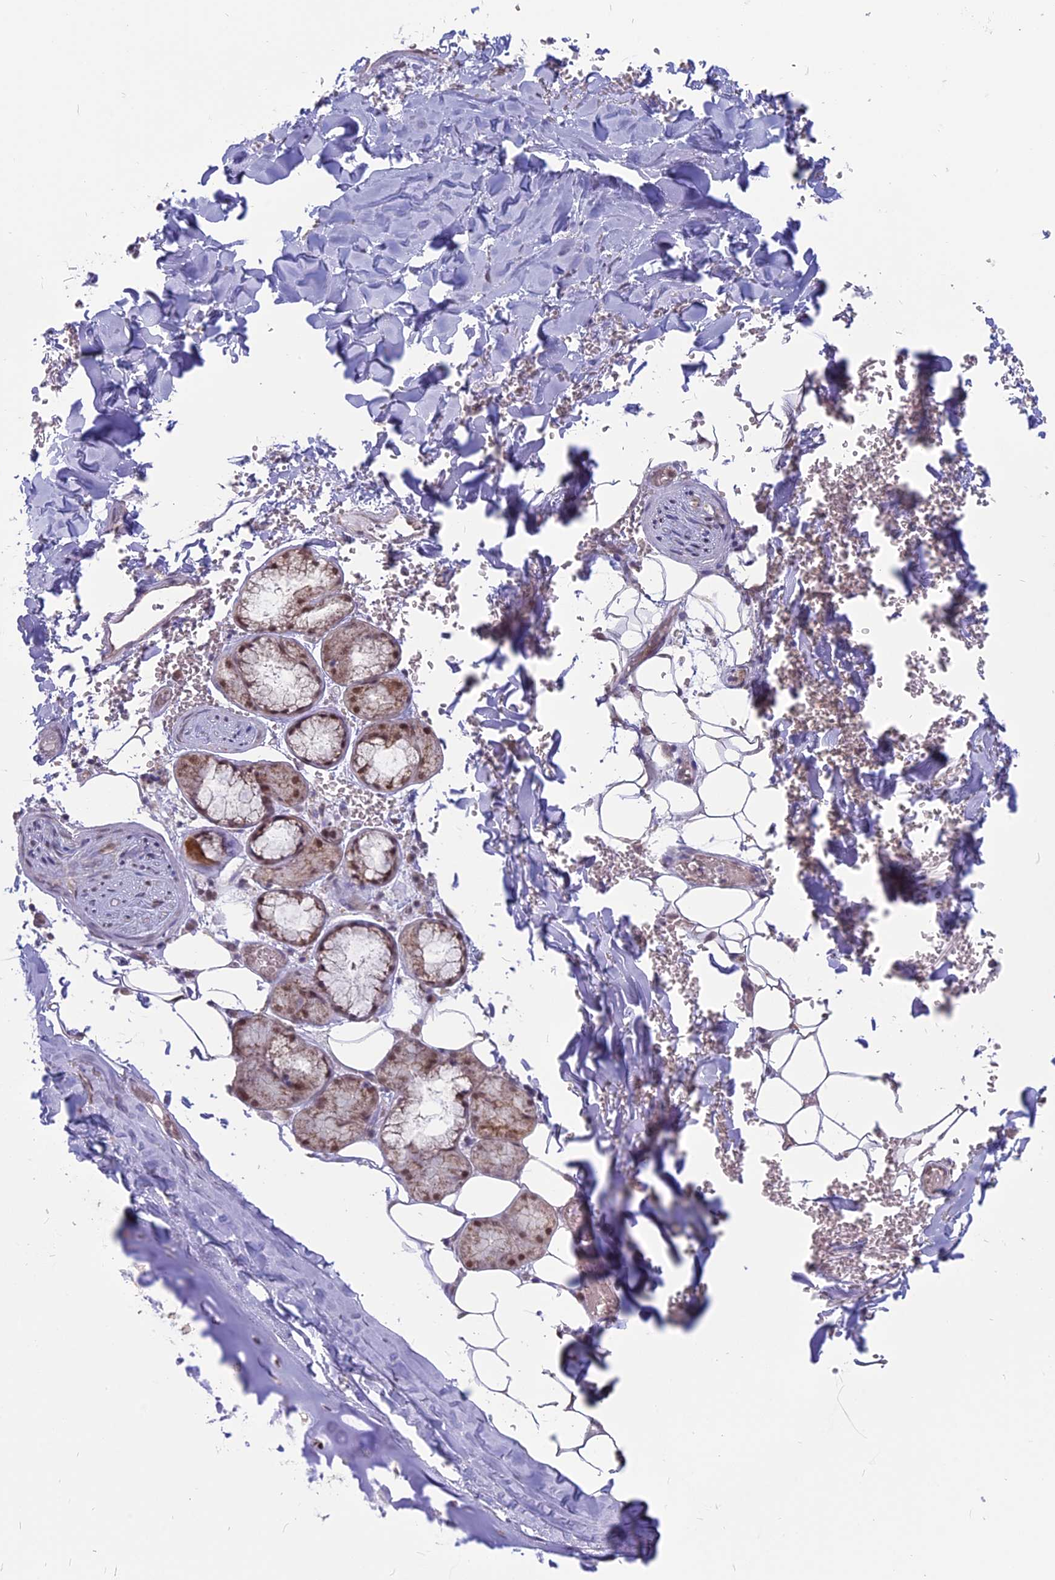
{"staining": {"intensity": "moderate", "quantity": ">75%", "location": "nuclear"}, "tissue": "adipose tissue", "cell_type": "Adipocytes", "image_type": "normal", "snomed": [{"axis": "morphology", "description": "Normal tissue, NOS"}, {"axis": "topography", "description": "Lymph node"}, {"axis": "topography", "description": "Bronchus"}], "caption": "Immunohistochemical staining of normal adipose tissue shows medium levels of moderate nuclear expression in about >75% of adipocytes.", "gene": "ARHGAP40", "patient": {"sex": "male", "age": 63}}